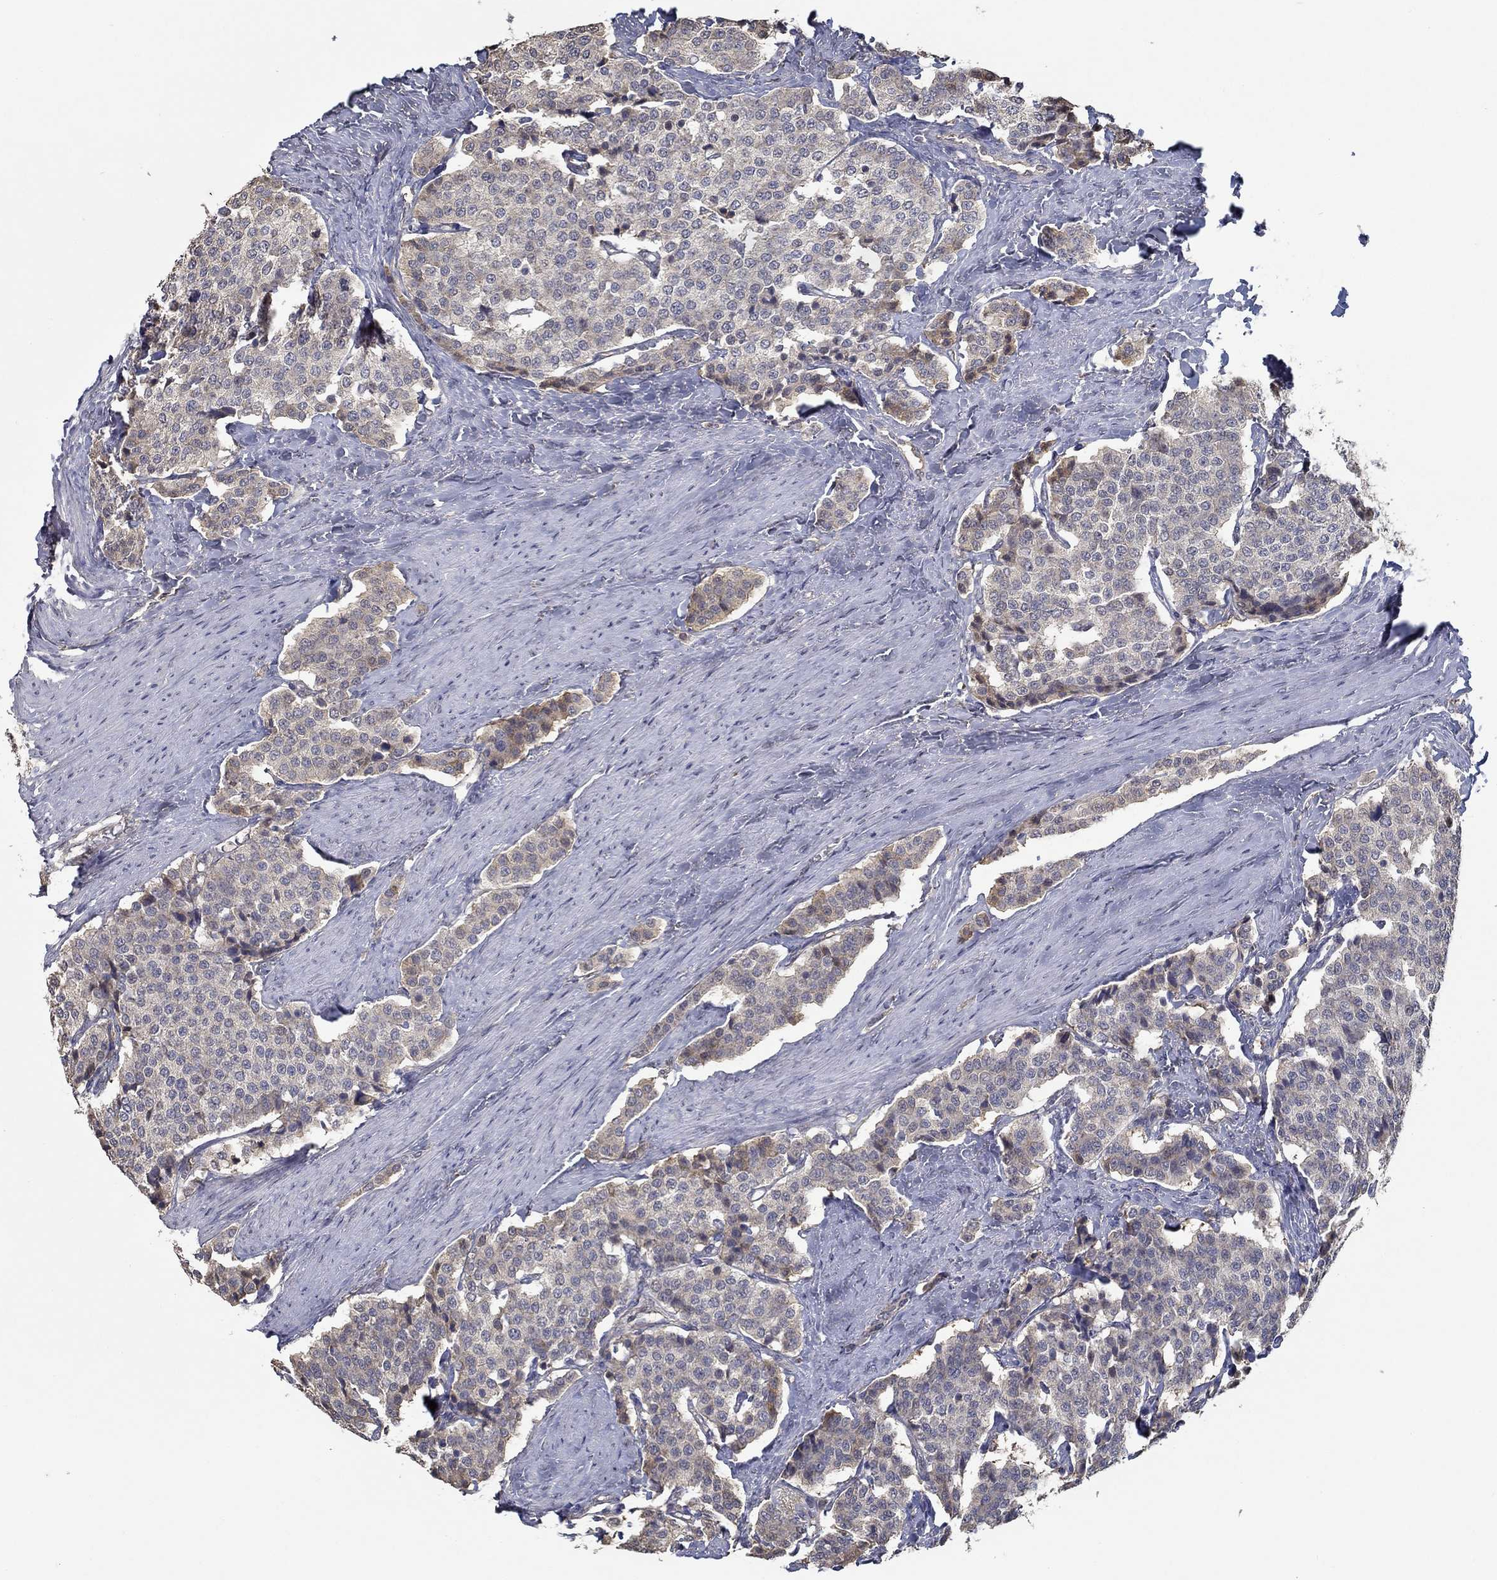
{"staining": {"intensity": "negative", "quantity": "none", "location": "none"}, "tissue": "carcinoid", "cell_type": "Tumor cells", "image_type": "cancer", "snomed": [{"axis": "morphology", "description": "Carcinoid, malignant, NOS"}, {"axis": "topography", "description": "Small intestine"}], "caption": "IHC photomicrograph of carcinoid (malignant) stained for a protein (brown), which reveals no positivity in tumor cells.", "gene": "IL10", "patient": {"sex": "female", "age": 58}}